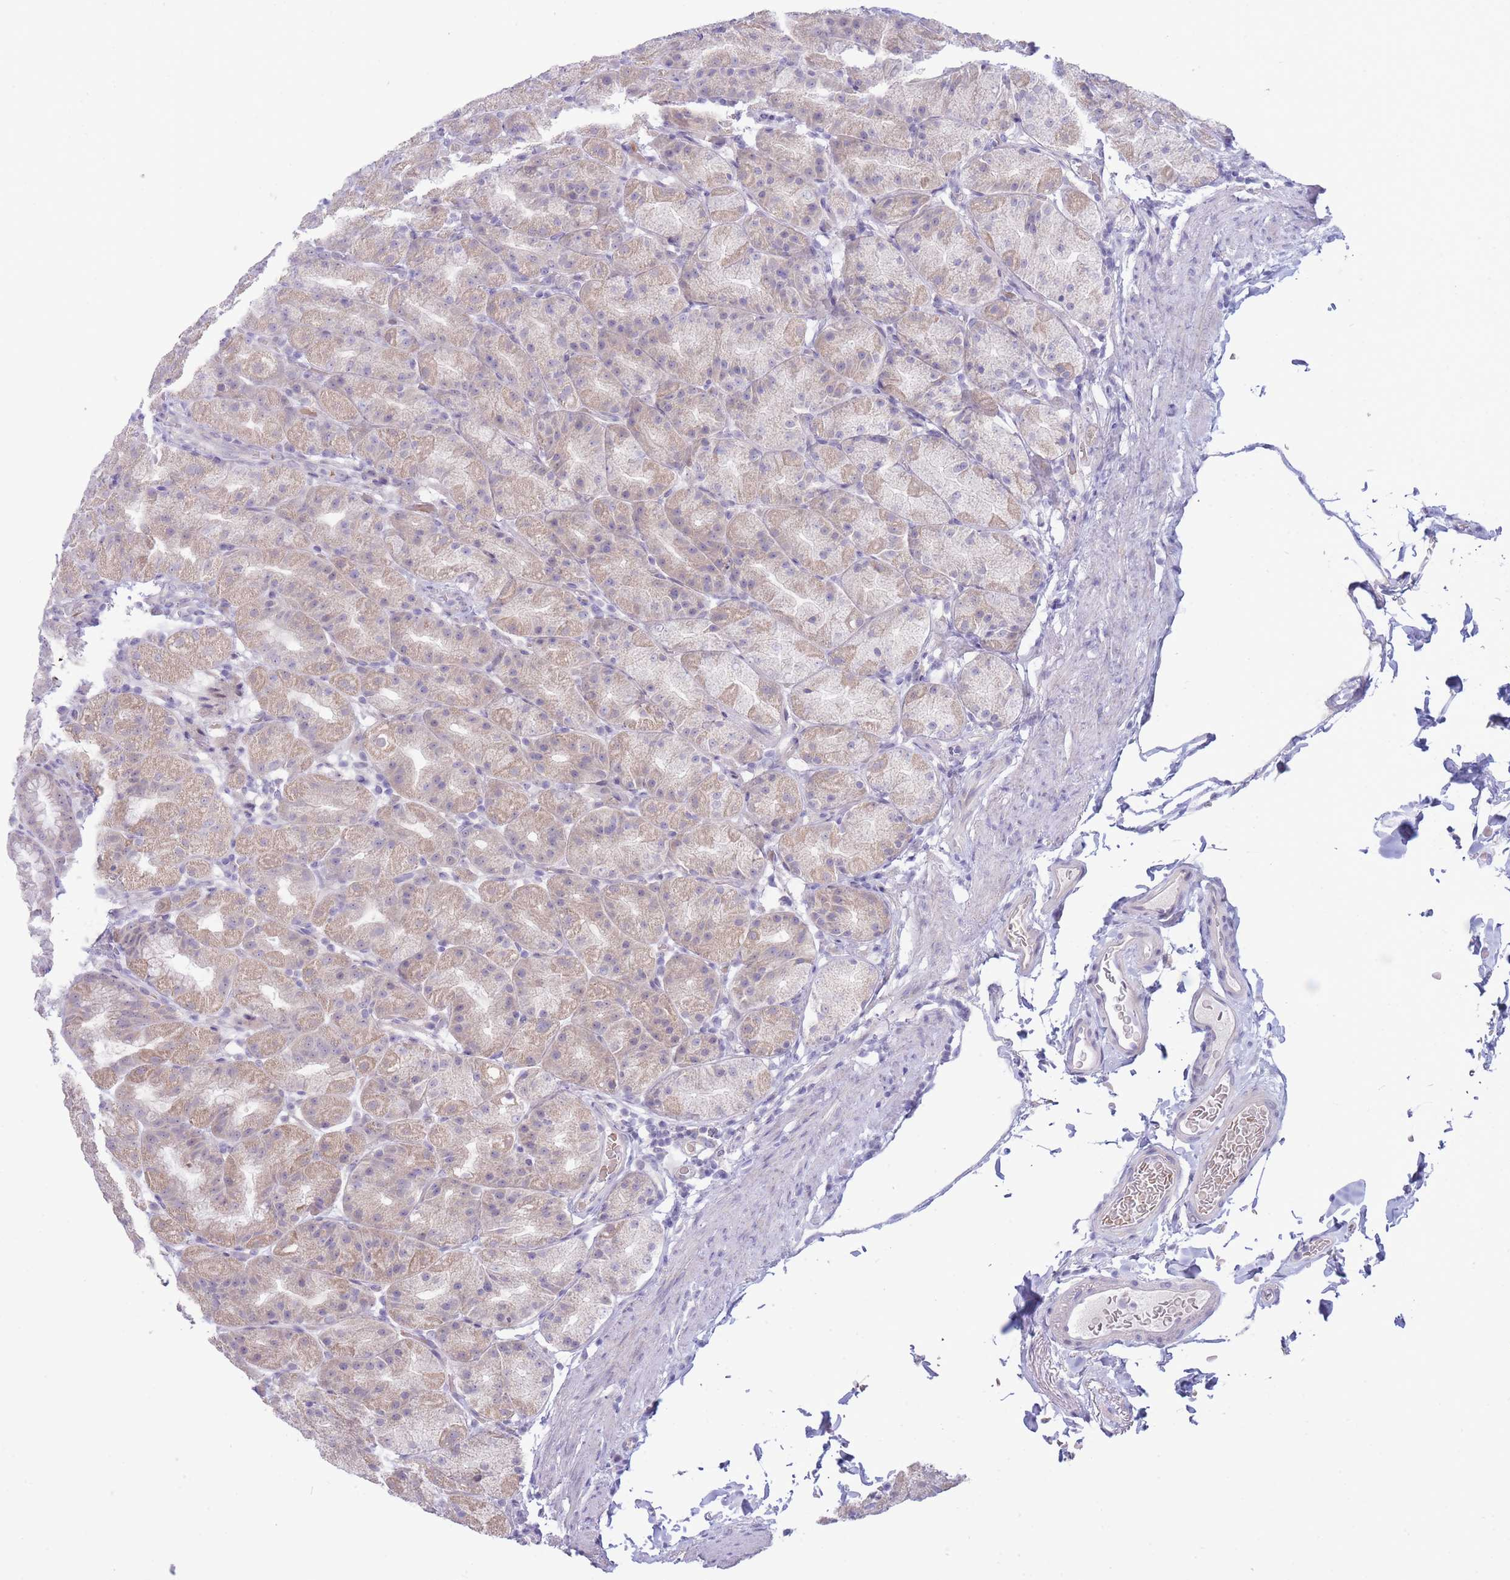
{"staining": {"intensity": "weak", "quantity": "25%-75%", "location": "cytoplasmic/membranous"}, "tissue": "stomach", "cell_type": "Glandular cells", "image_type": "normal", "snomed": [{"axis": "morphology", "description": "Normal tissue, NOS"}, {"axis": "topography", "description": "Stomach, upper"}, {"axis": "topography", "description": "Stomach"}], "caption": "Immunohistochemical staining of unremarkable stomach displays 25%-75% levels of weak cytoplasmic/membranous protein staining in approximately 25%-75% of glandular cells.", "gene": "FBXO46", "patient": {"sex": "male", "age": 68}}